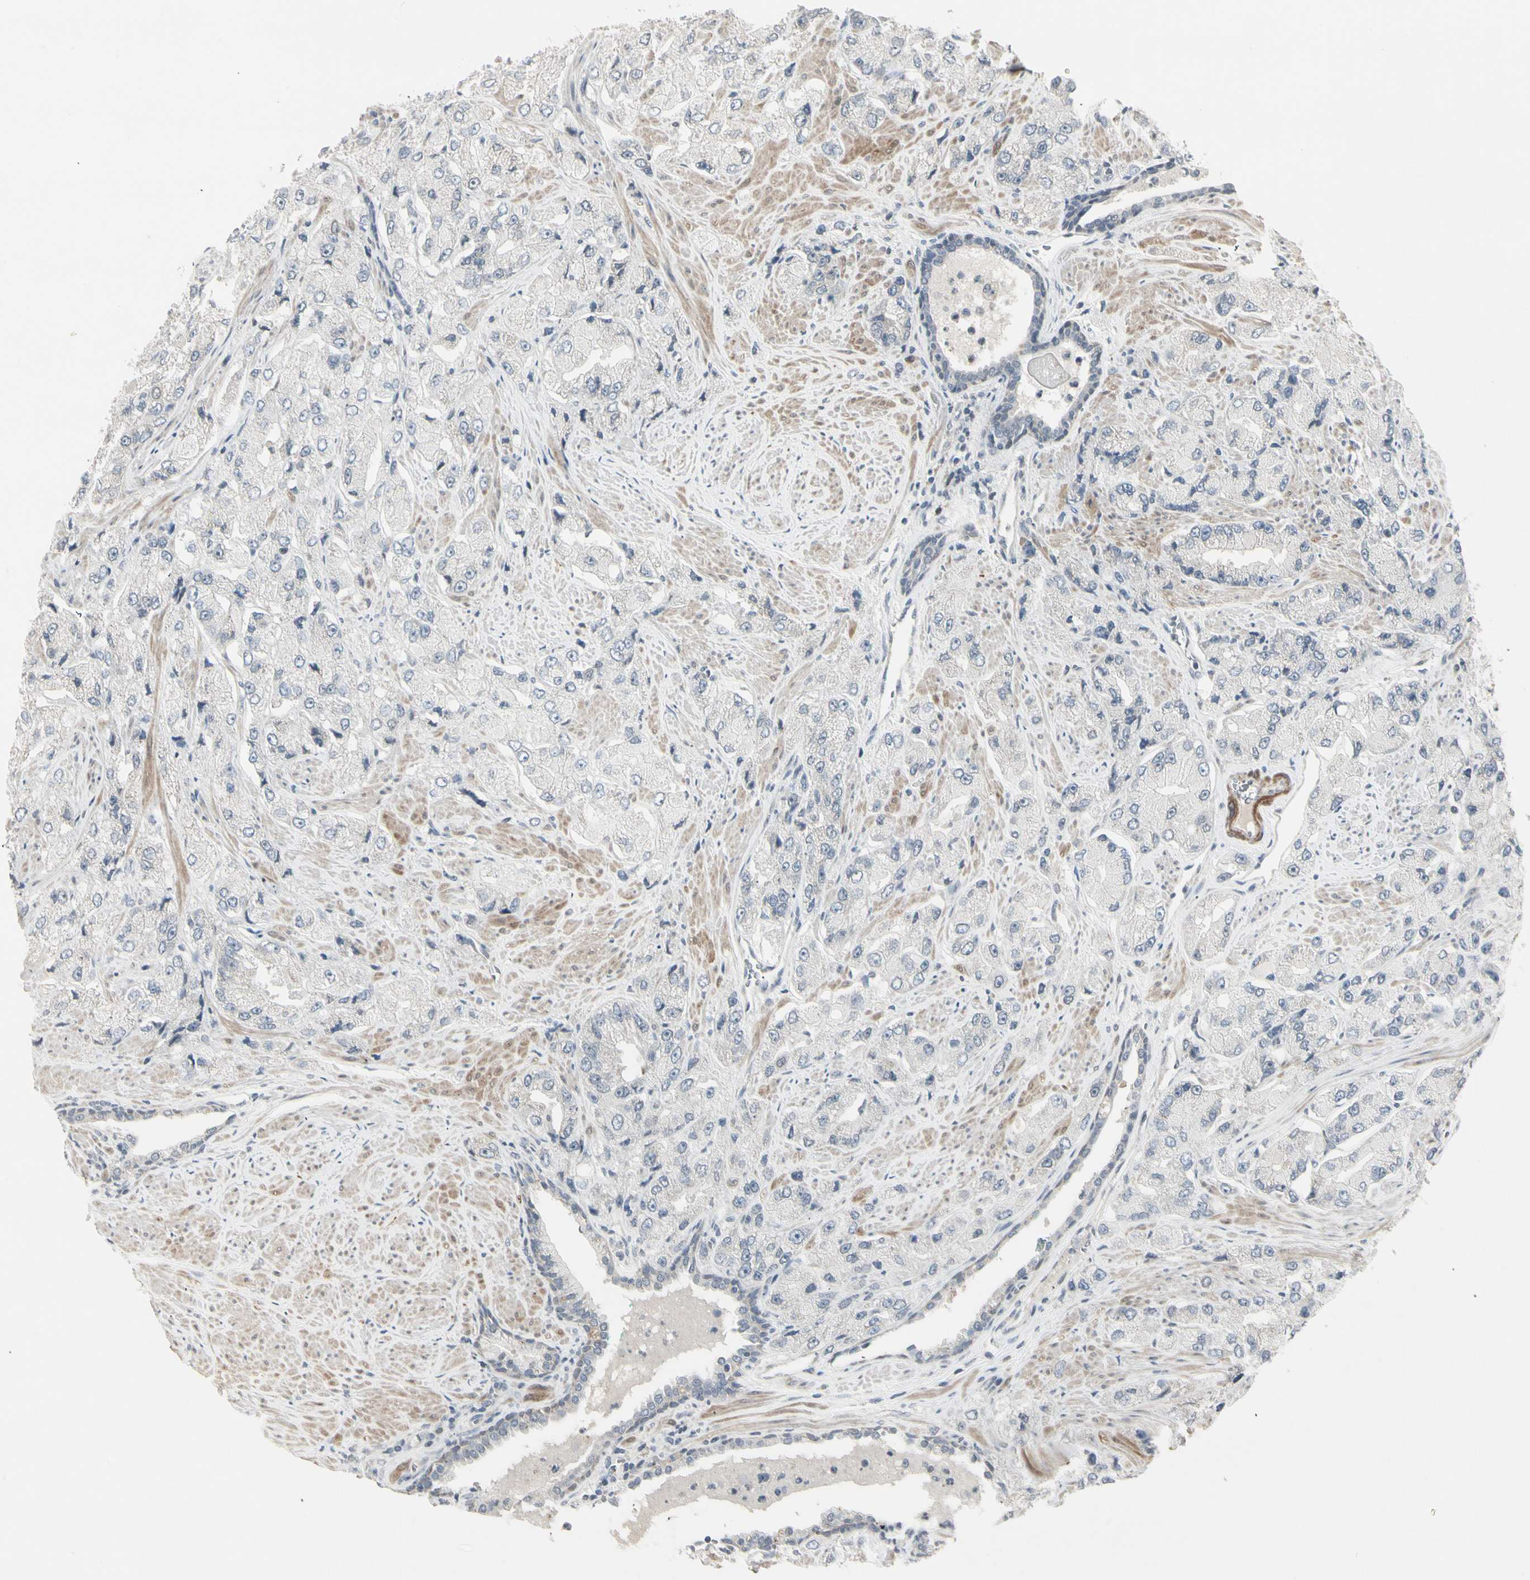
{"staining": {"intensity": "negative", "quantity": "none", "location": "none"}, "tissue": "prostate cancer", "cell_type": "Tumor cells", "image_type": "cancer", "snomed": [{"axis": "morphology", "description": "Adenocarcinoma, High grade"}, {"axis": "topography", "description": "Prostate"}], "caption": "DAB (3,3'-diaminobenzidine) immunohistochemical staining of human prostate cancer shows no significant expression in tumor cells.", "gene": "DMPK", "patient": {"sex": "male", "age": 58}}